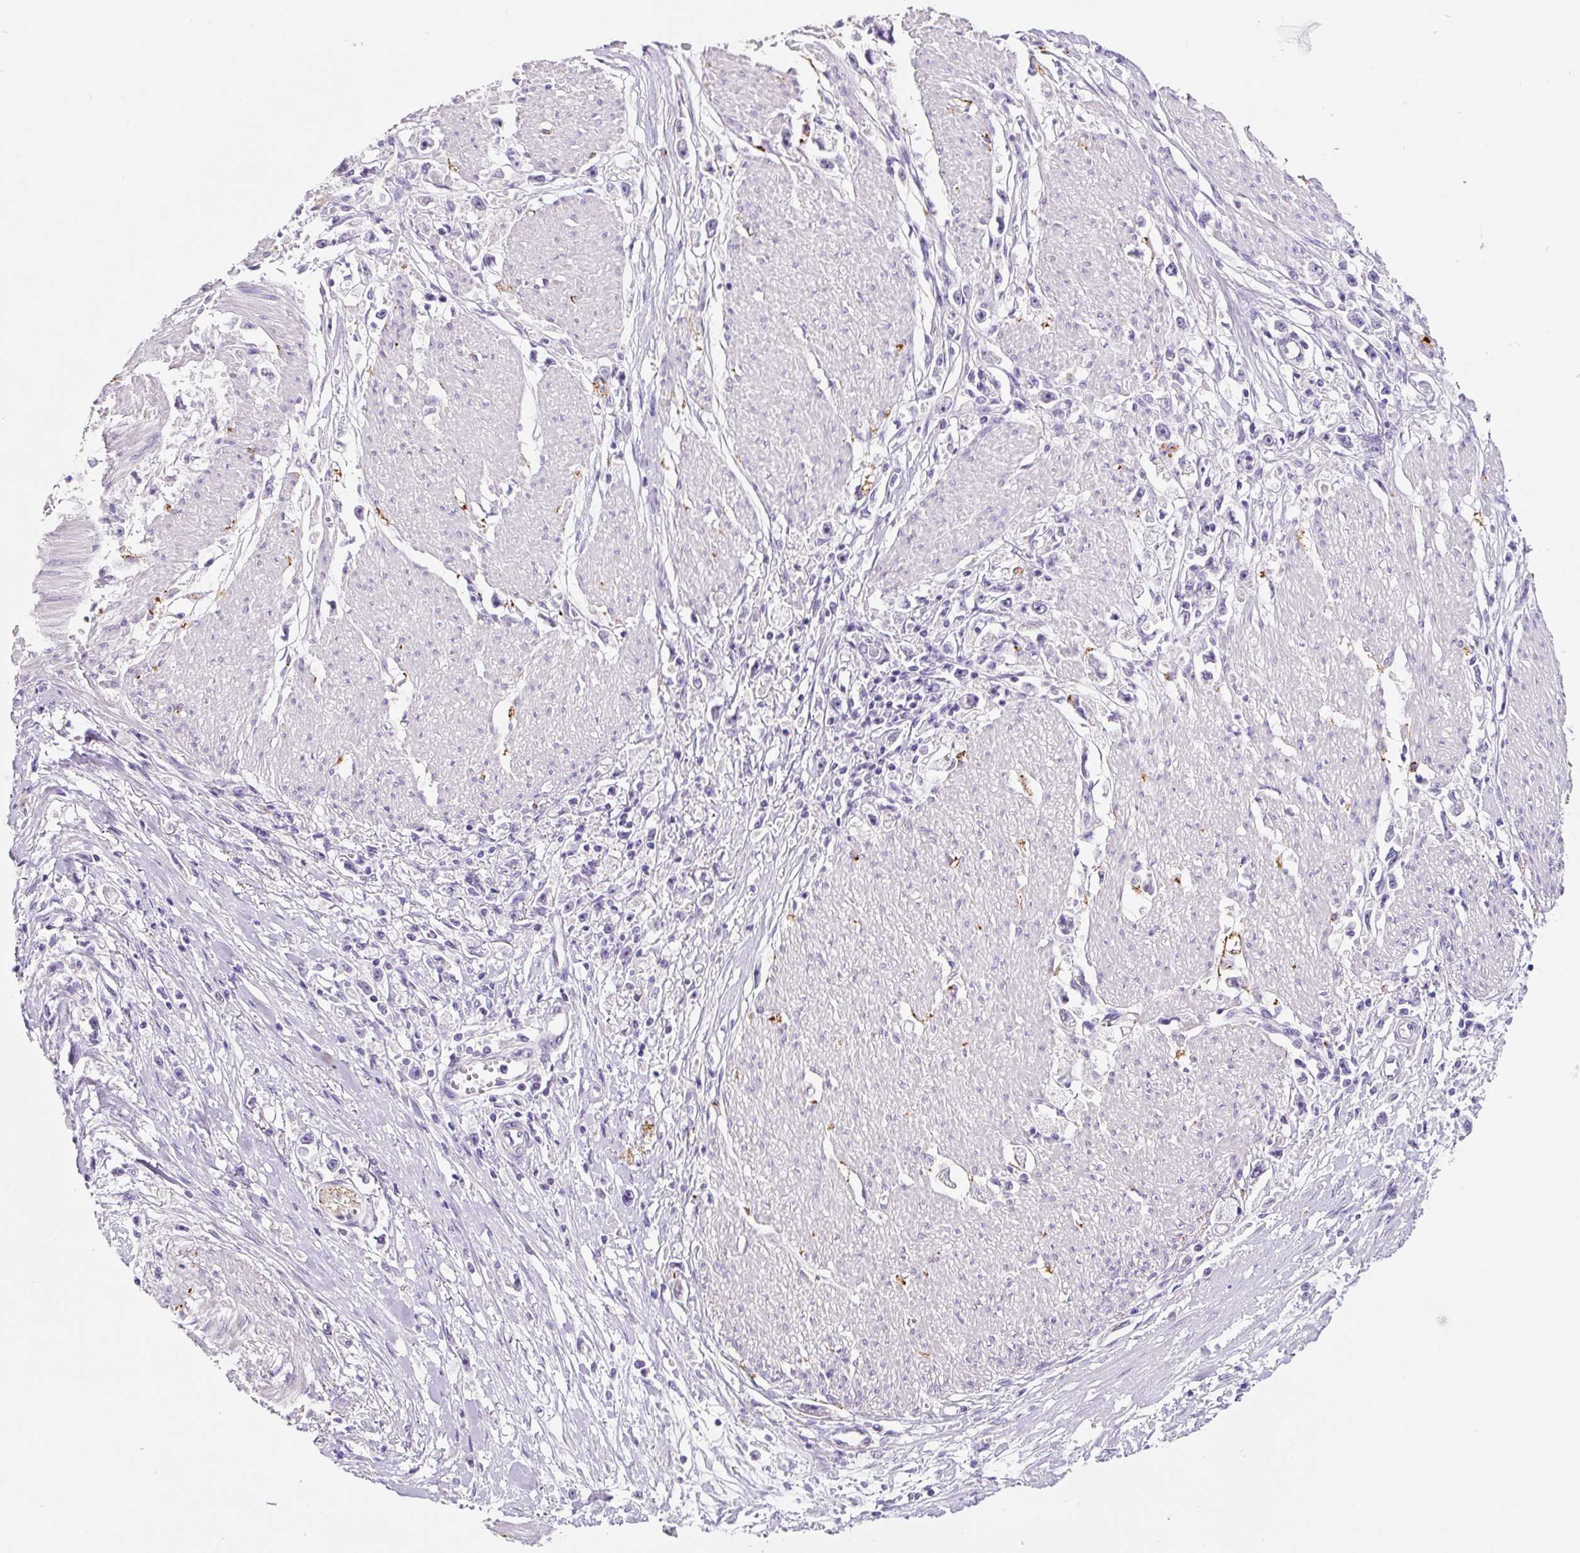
{"staining": {"intensity": "negative", "quantity": "none", "location": "none"}, "tissue": "stomach cancer", "cell_type": "Tumor cells", "image_type": "cancer", "snomed": [{"axis": "morphology", "description": "Adenocarcinoma, NOS"}, {"axis": "topography", "description": "Stomach"}], "caption": "Tumor cells show no significant positivity in stomach adenocarcinoma.", "gene": "SYP", "patient": {"sex": "female", "age": 59}}